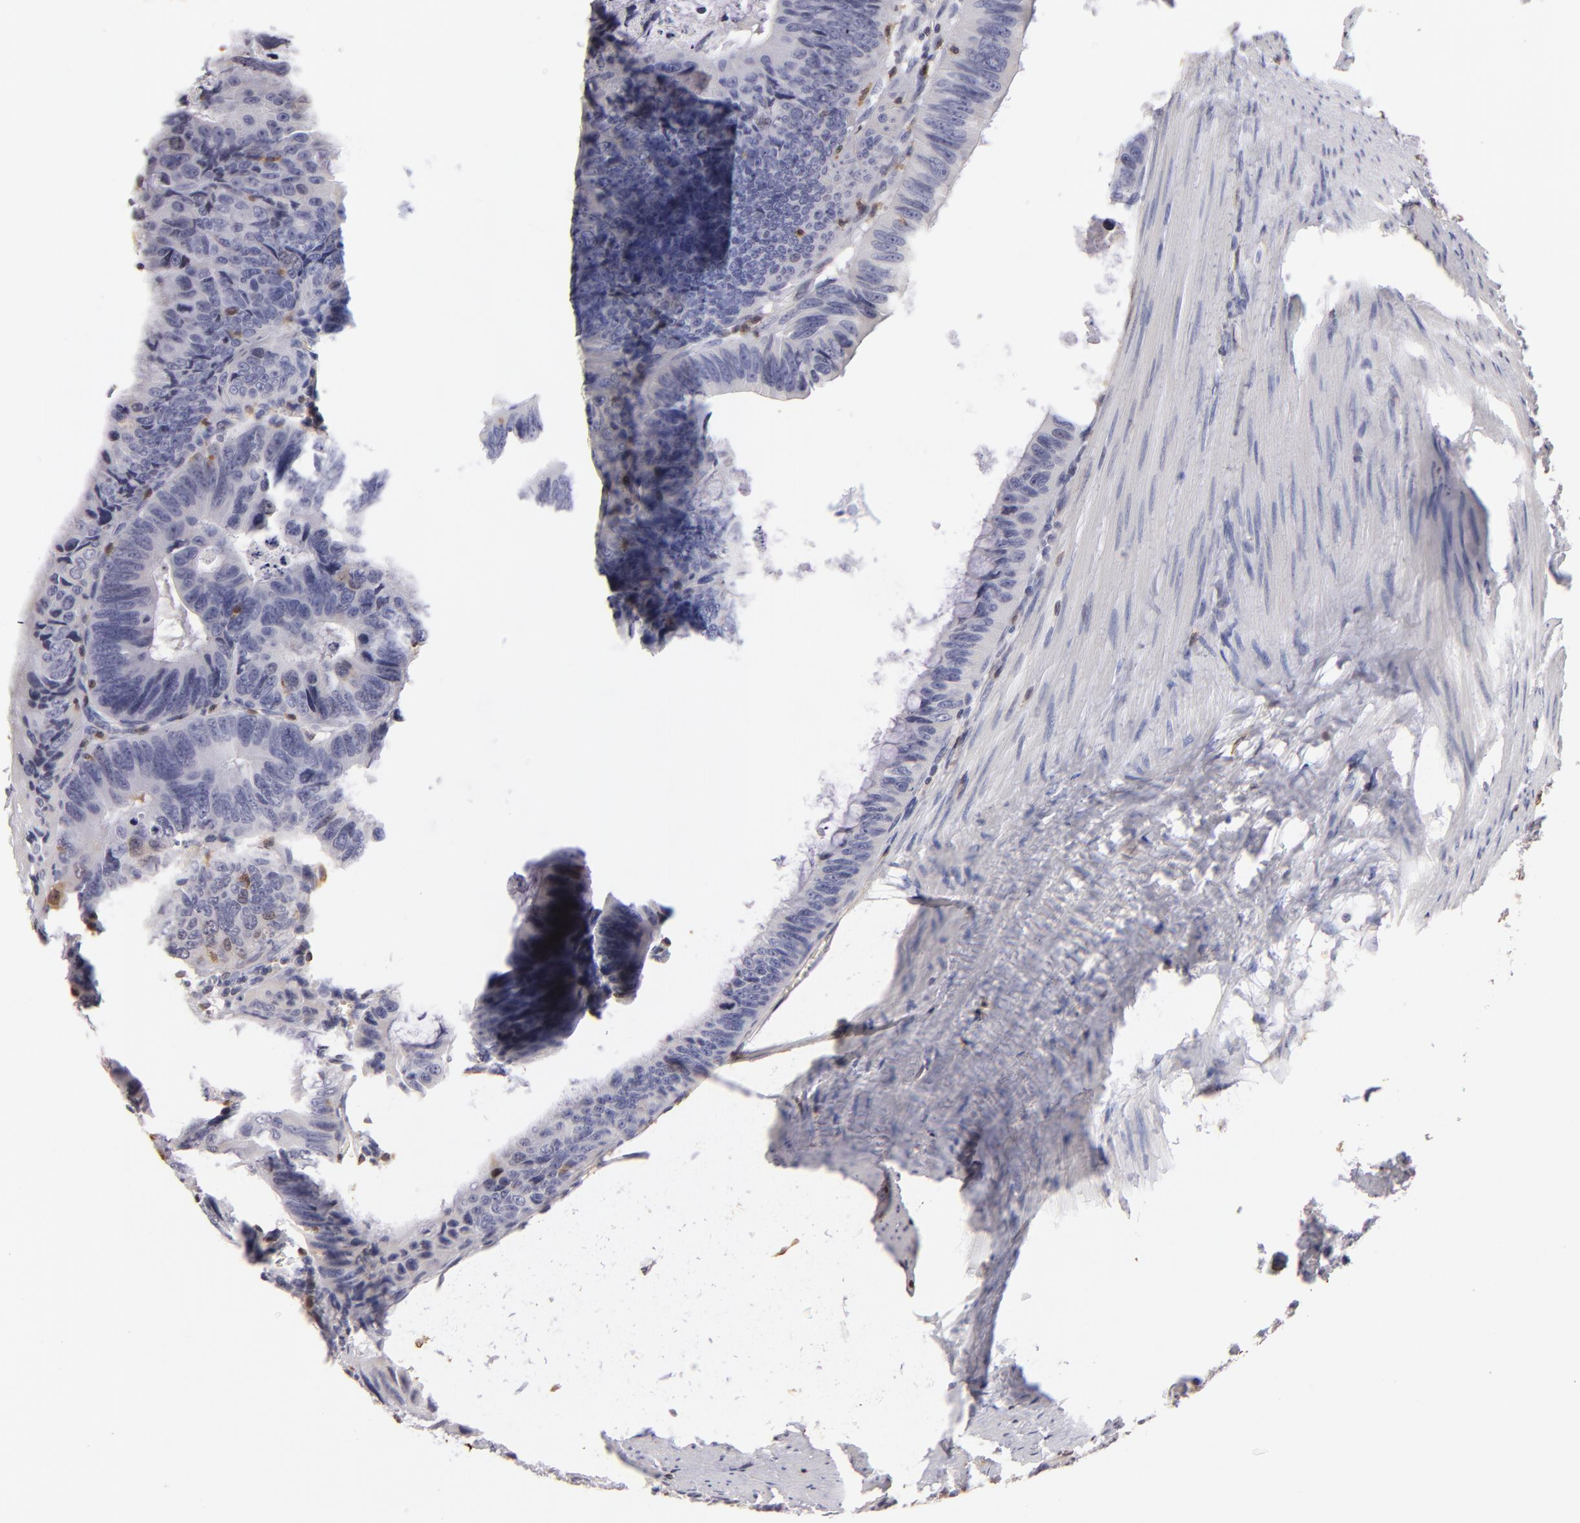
{"staining": {"intensity": "moderate", "quantity": "<25%", "location": "cytoplasmic/membranous,nuclear"}, "tissue": "colorectal cancer", "cell_type": "Tumor cells", "image_type": "cancer", "snomed": [{"axis": "morphology", "description": "Adenocarcinoma, NOS"}, {"axis": "topography", "description": "Colon"}], "caption": "Brown immunohistochemical staining in adenocarcinoma (colorectal) displays moderate cytoplasmic/membranous and nuclear positivity in approximately <25% of tumor cells.", "gene": "S100A2", "patient": {"sex": "female", "age": 55}}